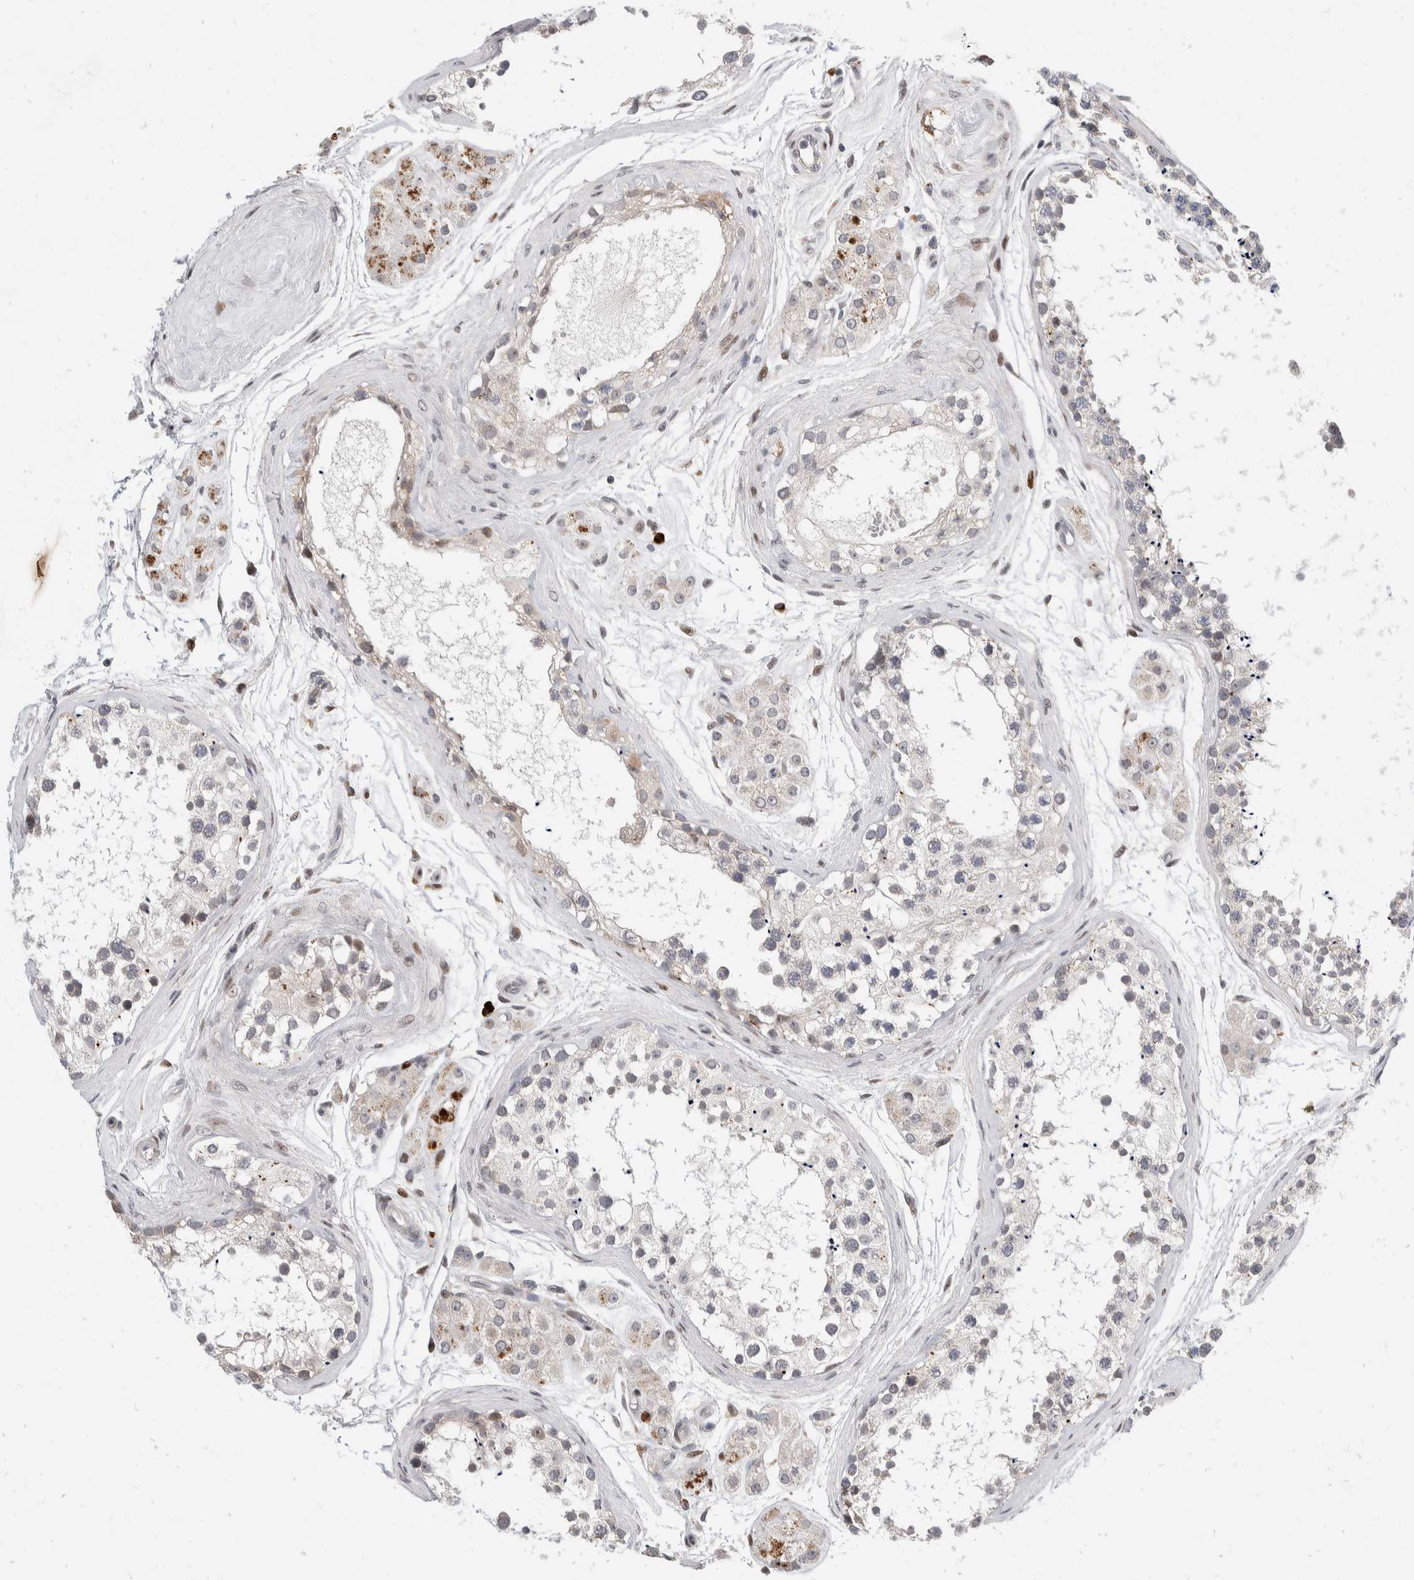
{"staining": {"intensity": "weak", "quantity": "<25%", "location": "cytoplasmic/membranous"}, "tissue": "testis", "cell_type": "Cells in seminiferous ducts", "image_type": "normal", "snomed": [{"axis": "morphology", "description": "Normal tissue, NOS"}, {"axis": "topography", "description": "Testis"}], "caption": "IHC histopathology image of normal testis: testis stained with DAB (3,3'-diaminobenzidine) demonstrates no significant protein expression in cells in seminiferous ducts.", "gene": "ZNF703", "patient": {"sex": "male", "age": 56}}